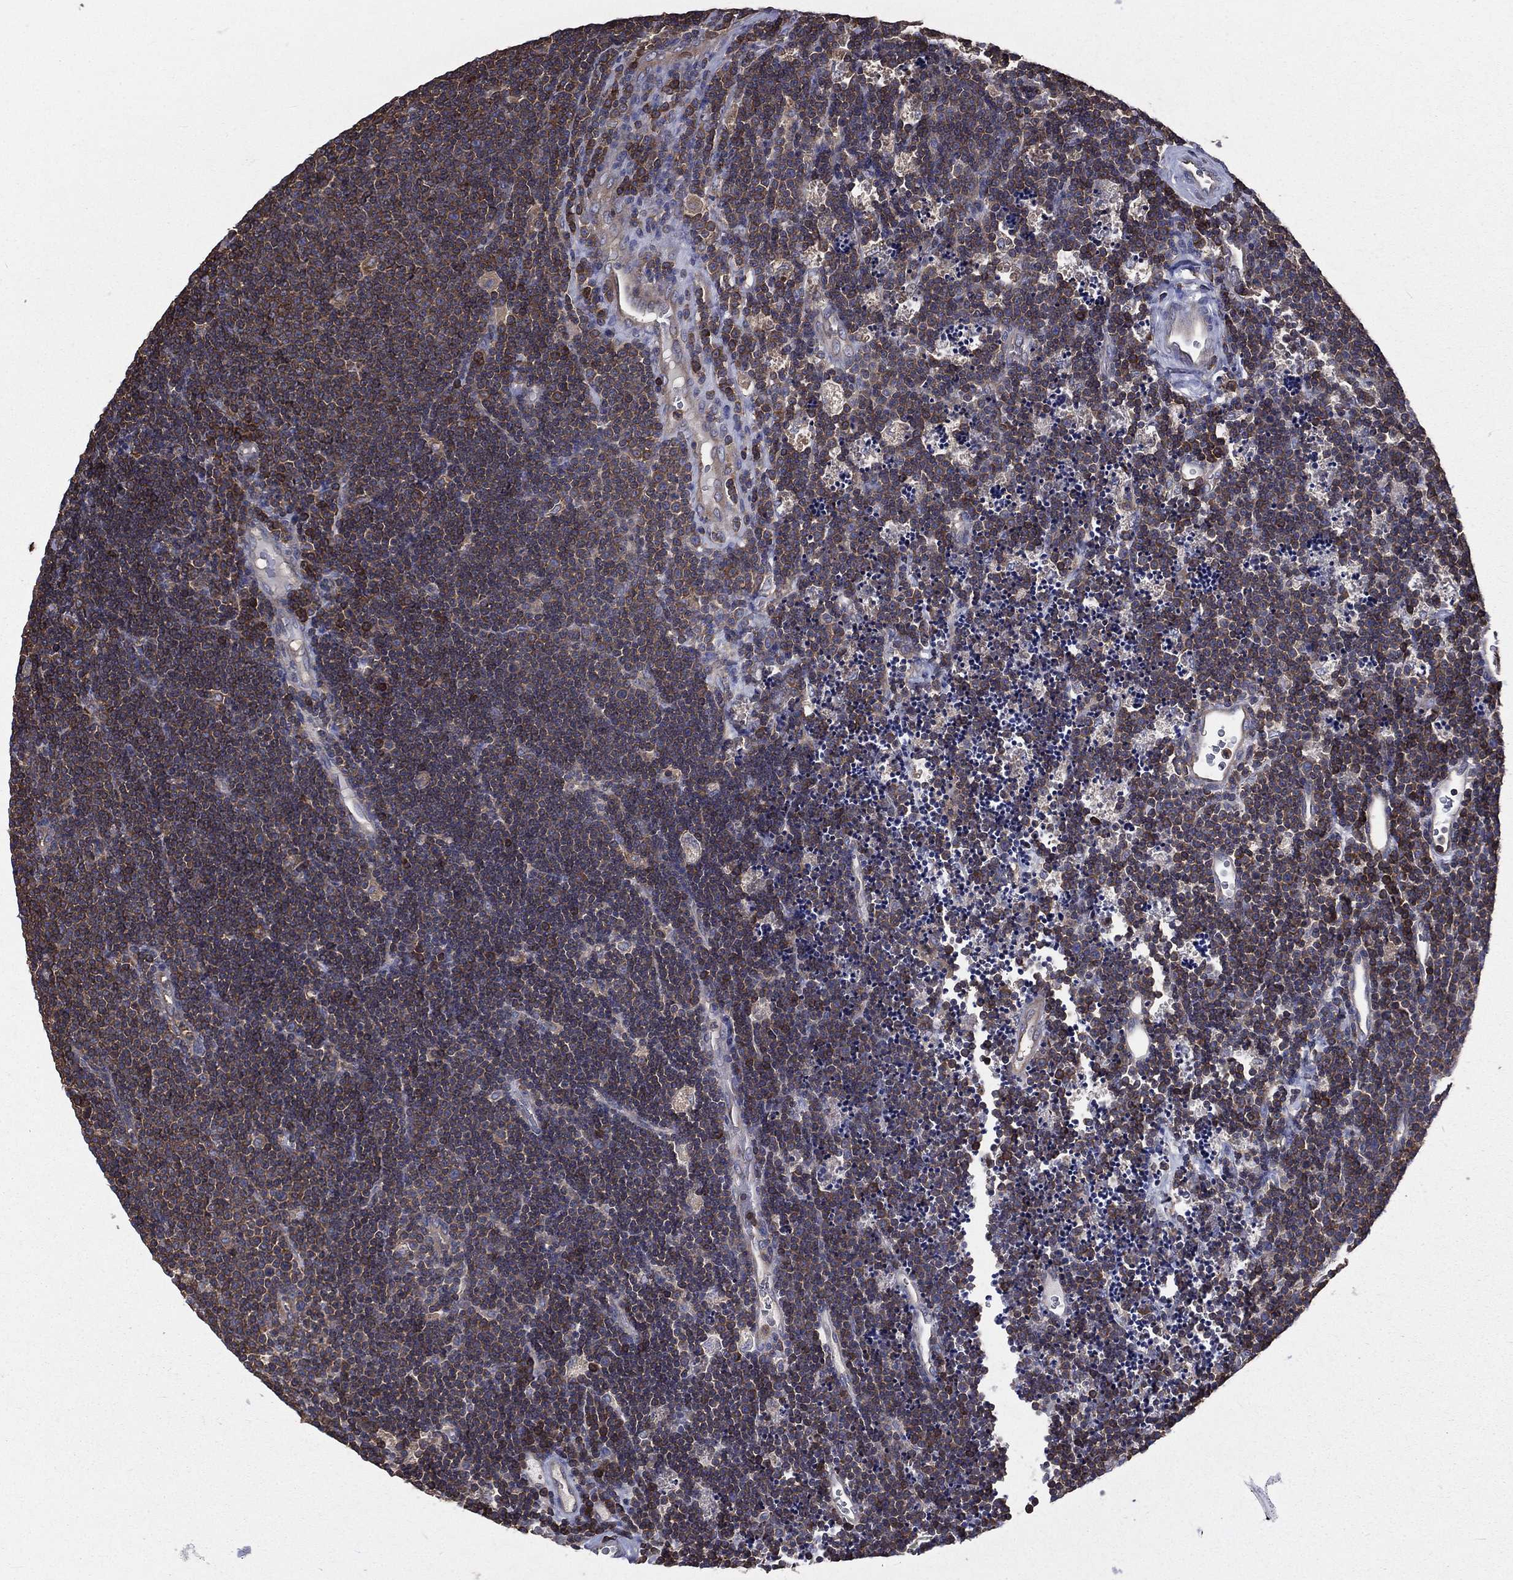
{"staining": {"intensity": "moderate", "quantity": "<25%", "location": "cytoplasmic/membranous"}, "tissue": "lymphoma", "cell_type": "Tumor cells", "image_type": "cancer", "snomed": [{"axis": "morphology", "description": "Malignant lymphoma, non-Hodgkin's type, Low grade"}, {"axis": "topography", "description": "Brain"}], "caption": "The immunohistochemical stain shows moderate cytoplasmic/membranous staining in tumor cells of malignant lymphoma, non-Hodgkin's type (low-grade) tissue.", "gene": "SARS1", "patient": {"sex": "female", "age": 66}}